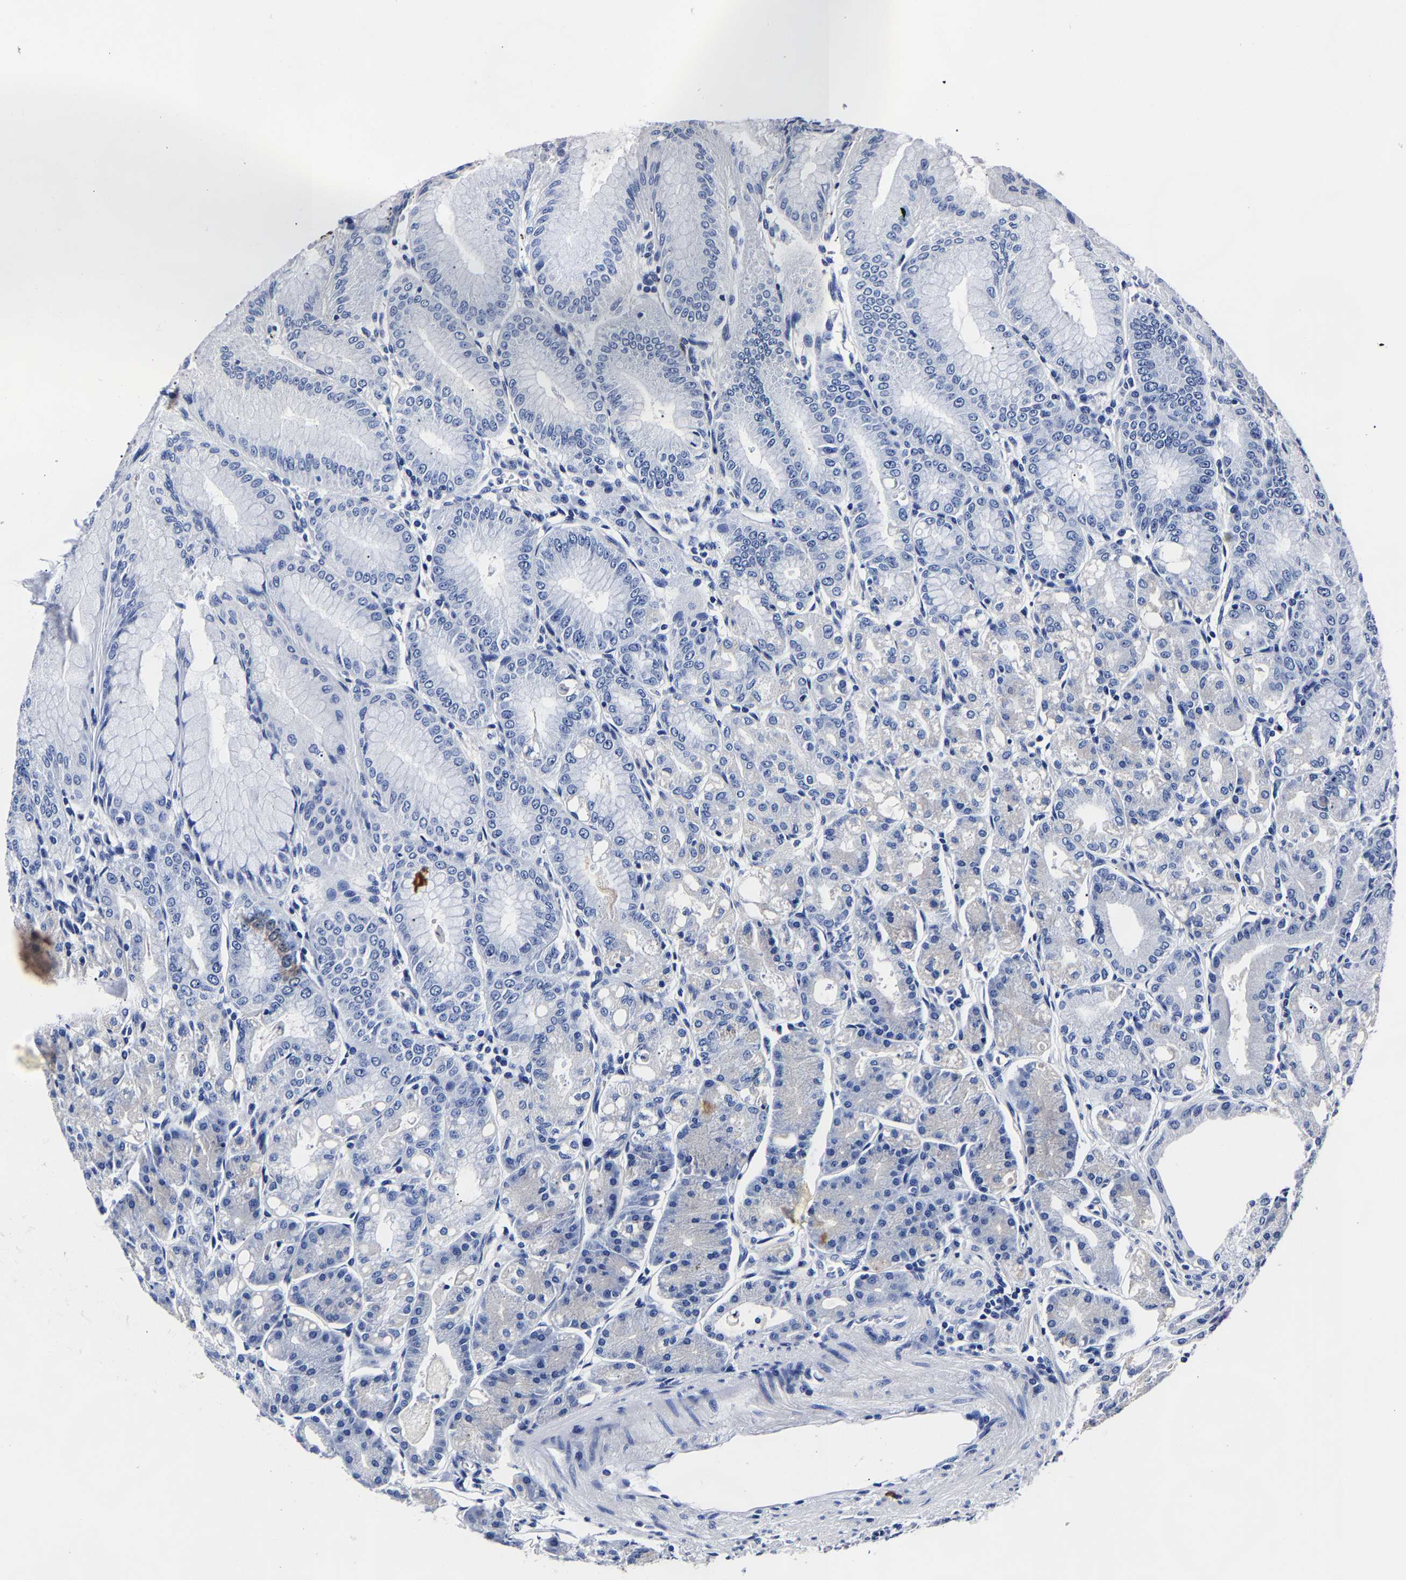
{"staining": {"intensity": "weak", "quantity": "<25%", "location": "cytoplasmic/membranous"}, "tissue": "stomach", "cell_type": "Glandular cells", "image_type": "normal", "snomed": [{"axis": "morphology", "description": "Normal tissue, NOS"}, {"axis": "topography", "description": "Stomach, lower"}], "caption": "A micrograph of human stomach is negative for staining in glandular cells. (Immunohistochemistry (ihc), brightfield microscopy, high magnification).", "gene": "CPA2", "patient": {"sex": "male", "age": 71}}